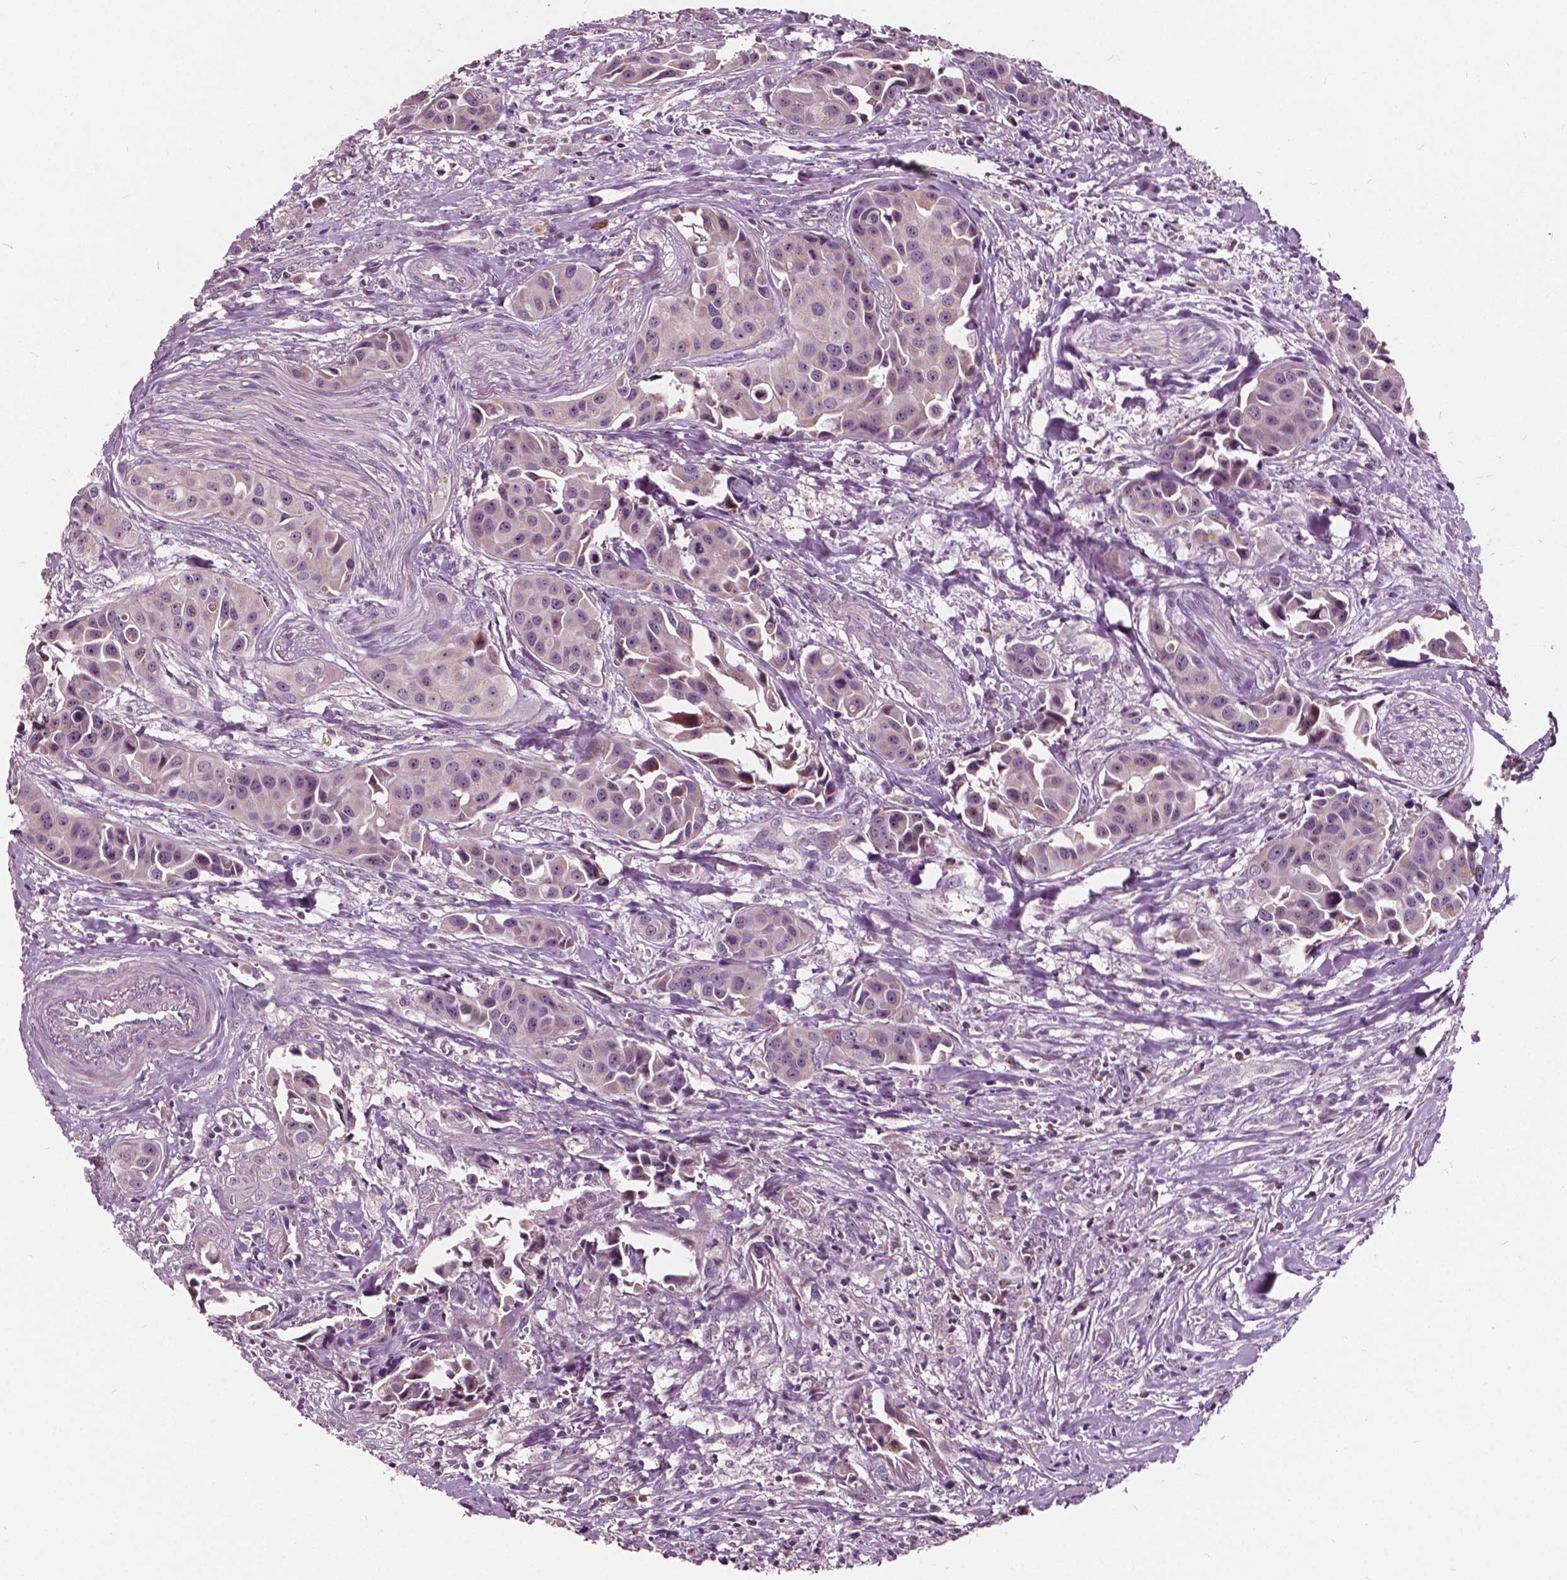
{"staining": {"intensity": "weak", "quantity": "<25%", "location": "cytoplasmic/membranous,nuclear"}, "tissue": "head and neck cancer", "cell_type": "Tumor cells", "image_type": "cancer", "snomed": [{"axis": "morphology", "description": "Adenocarcinoma, NOS"}, {"axis": "topography", "description": "Head-Neck"}], "caption": "Human head and neck adenocarcinoma stained for a protein using immunohistochemistry demonstrates no positivity in tumor cells.", "gene": "ODF3L2", "patient": {"sex": "male", "age": 76}}